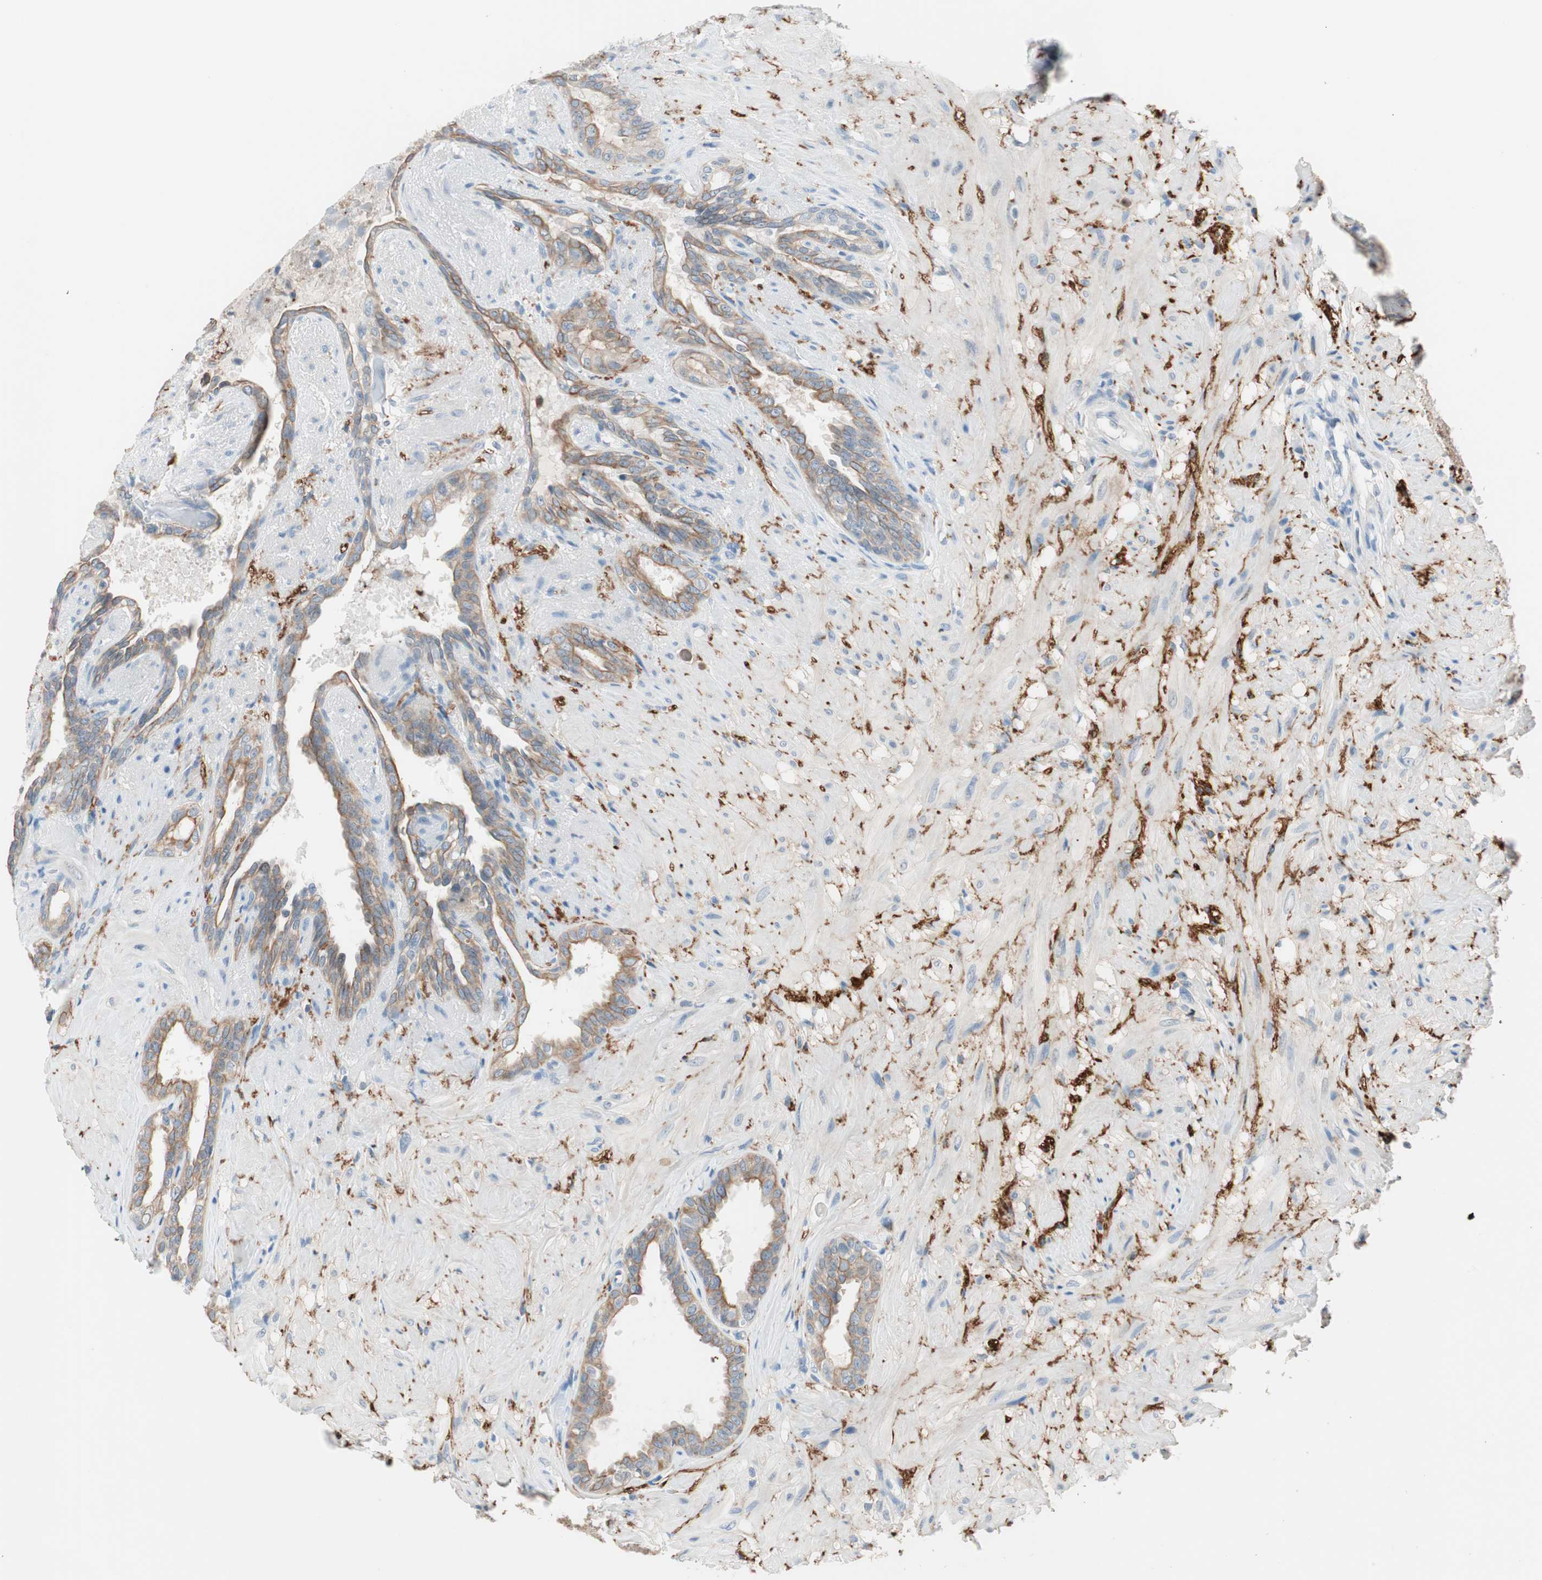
{"staining": {"intensity": "moderate", "quantity": ">75%", "location": "cytoplasmic/membranous"}, "tissue": "seminal vesicle", "cell_type": "Glandular cells", "image_type": "normal", "snomed": [{"axis": "morphology", "description": "Normal tissue, NOS"}, {"axis": "topography", "description": "Seminal veicle"}], "caption": "The photomicrograph shows immunohistochemical staining of unremarkable seminal vesicle. There is moderate cytoplasmic/membranous staining is seen in about >75% of glandular cells. Nuclei are stained in blue.", "gene": "GNAO1", "patient": {"sex": "male", "age": 61}}